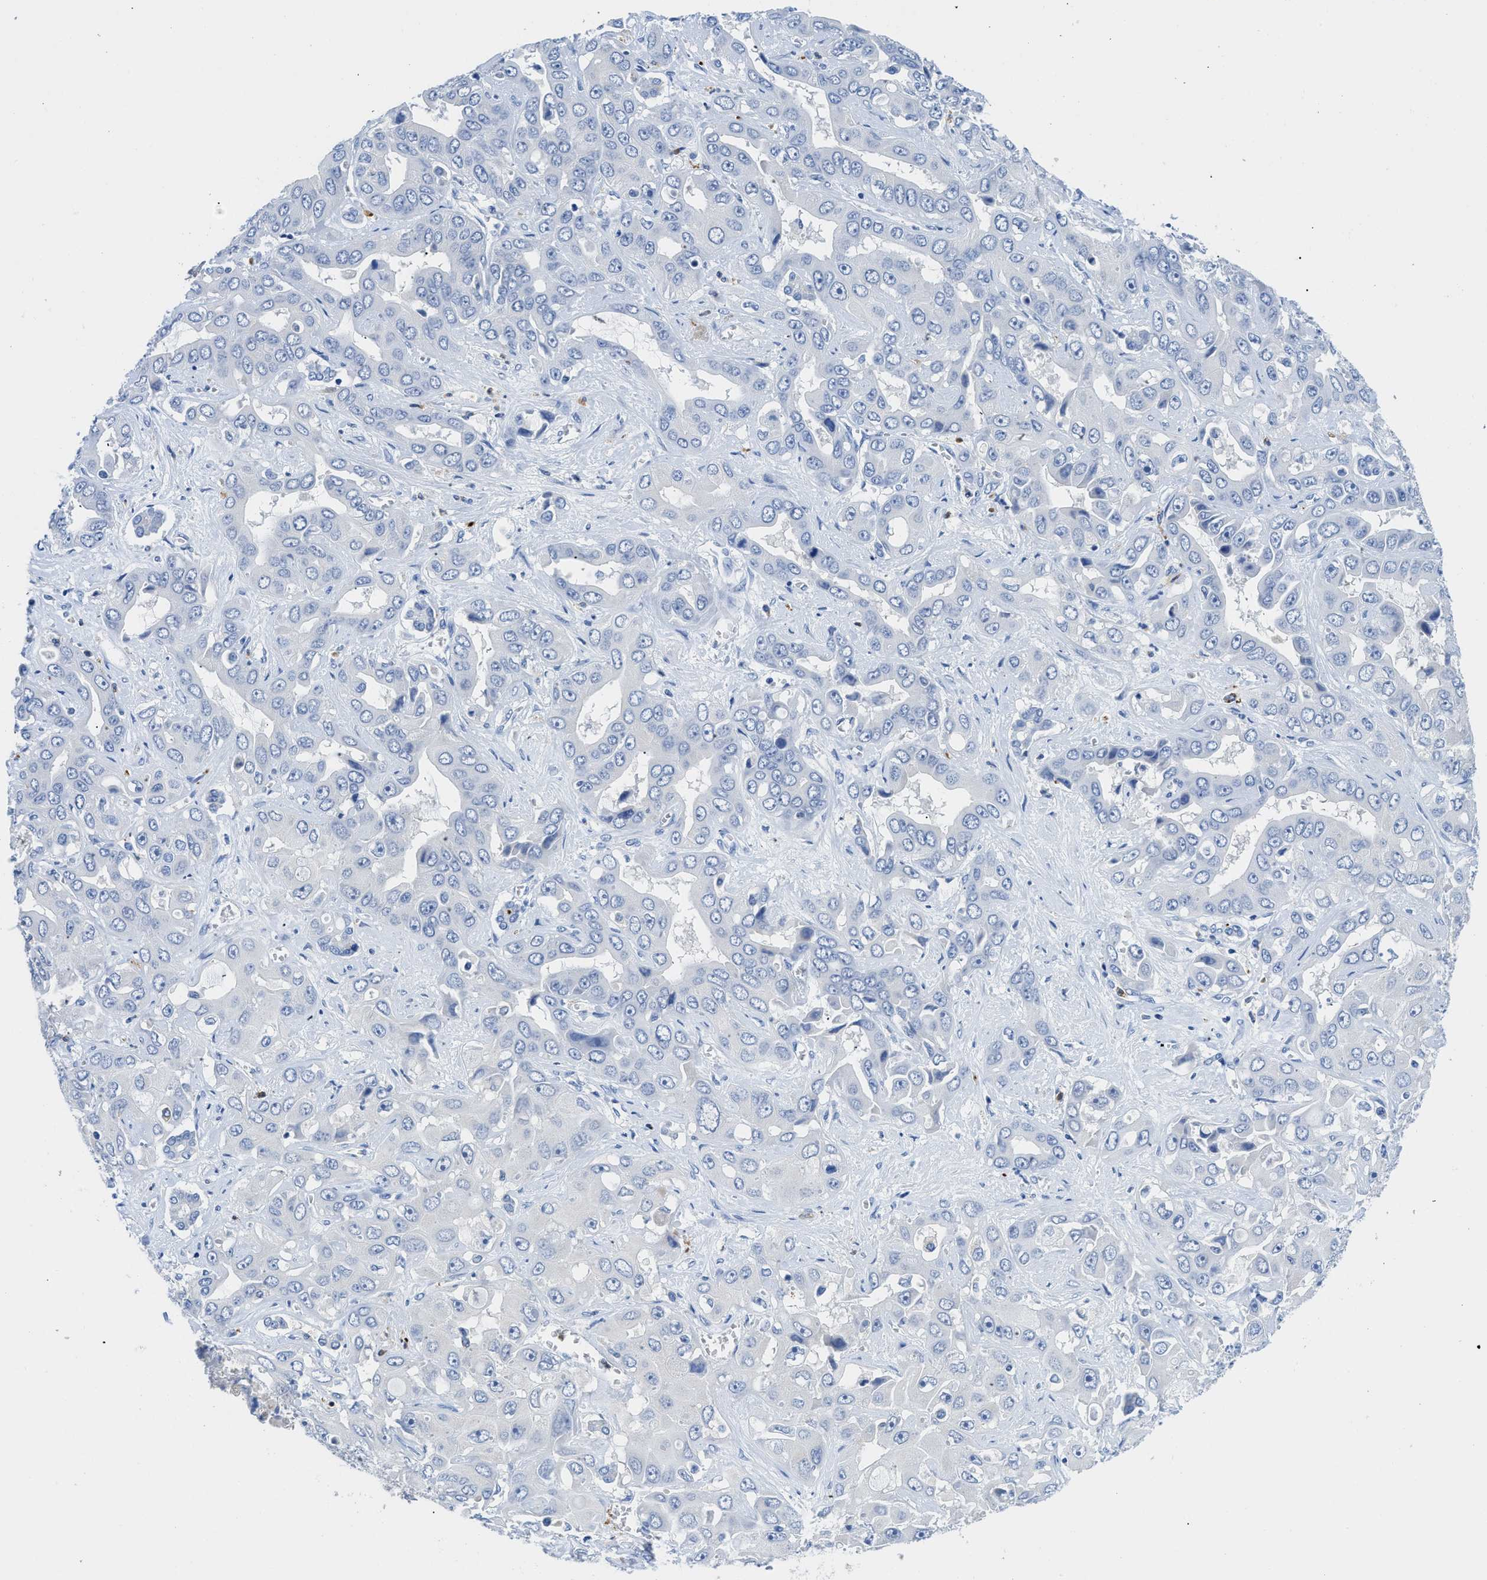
{"staining": {"intensity": "negative", "quantity": "none", "location": "none"}, "tissue": "liver cancer", "cell_type": "Tumor cells", "image_type": "cancer", "snomed": [{"axis": "morphology", "description": "Cholangiocarcinoma"}, {"axis": "topography", "description": "Liver"}], "caption": "The immunohistochemistry (IHC) image has no significant staining in tumor cells of cholangiocarcinoma (liver) tissue.", "gene": "NEB", "patient": {"sex": "female", "age": 52}}